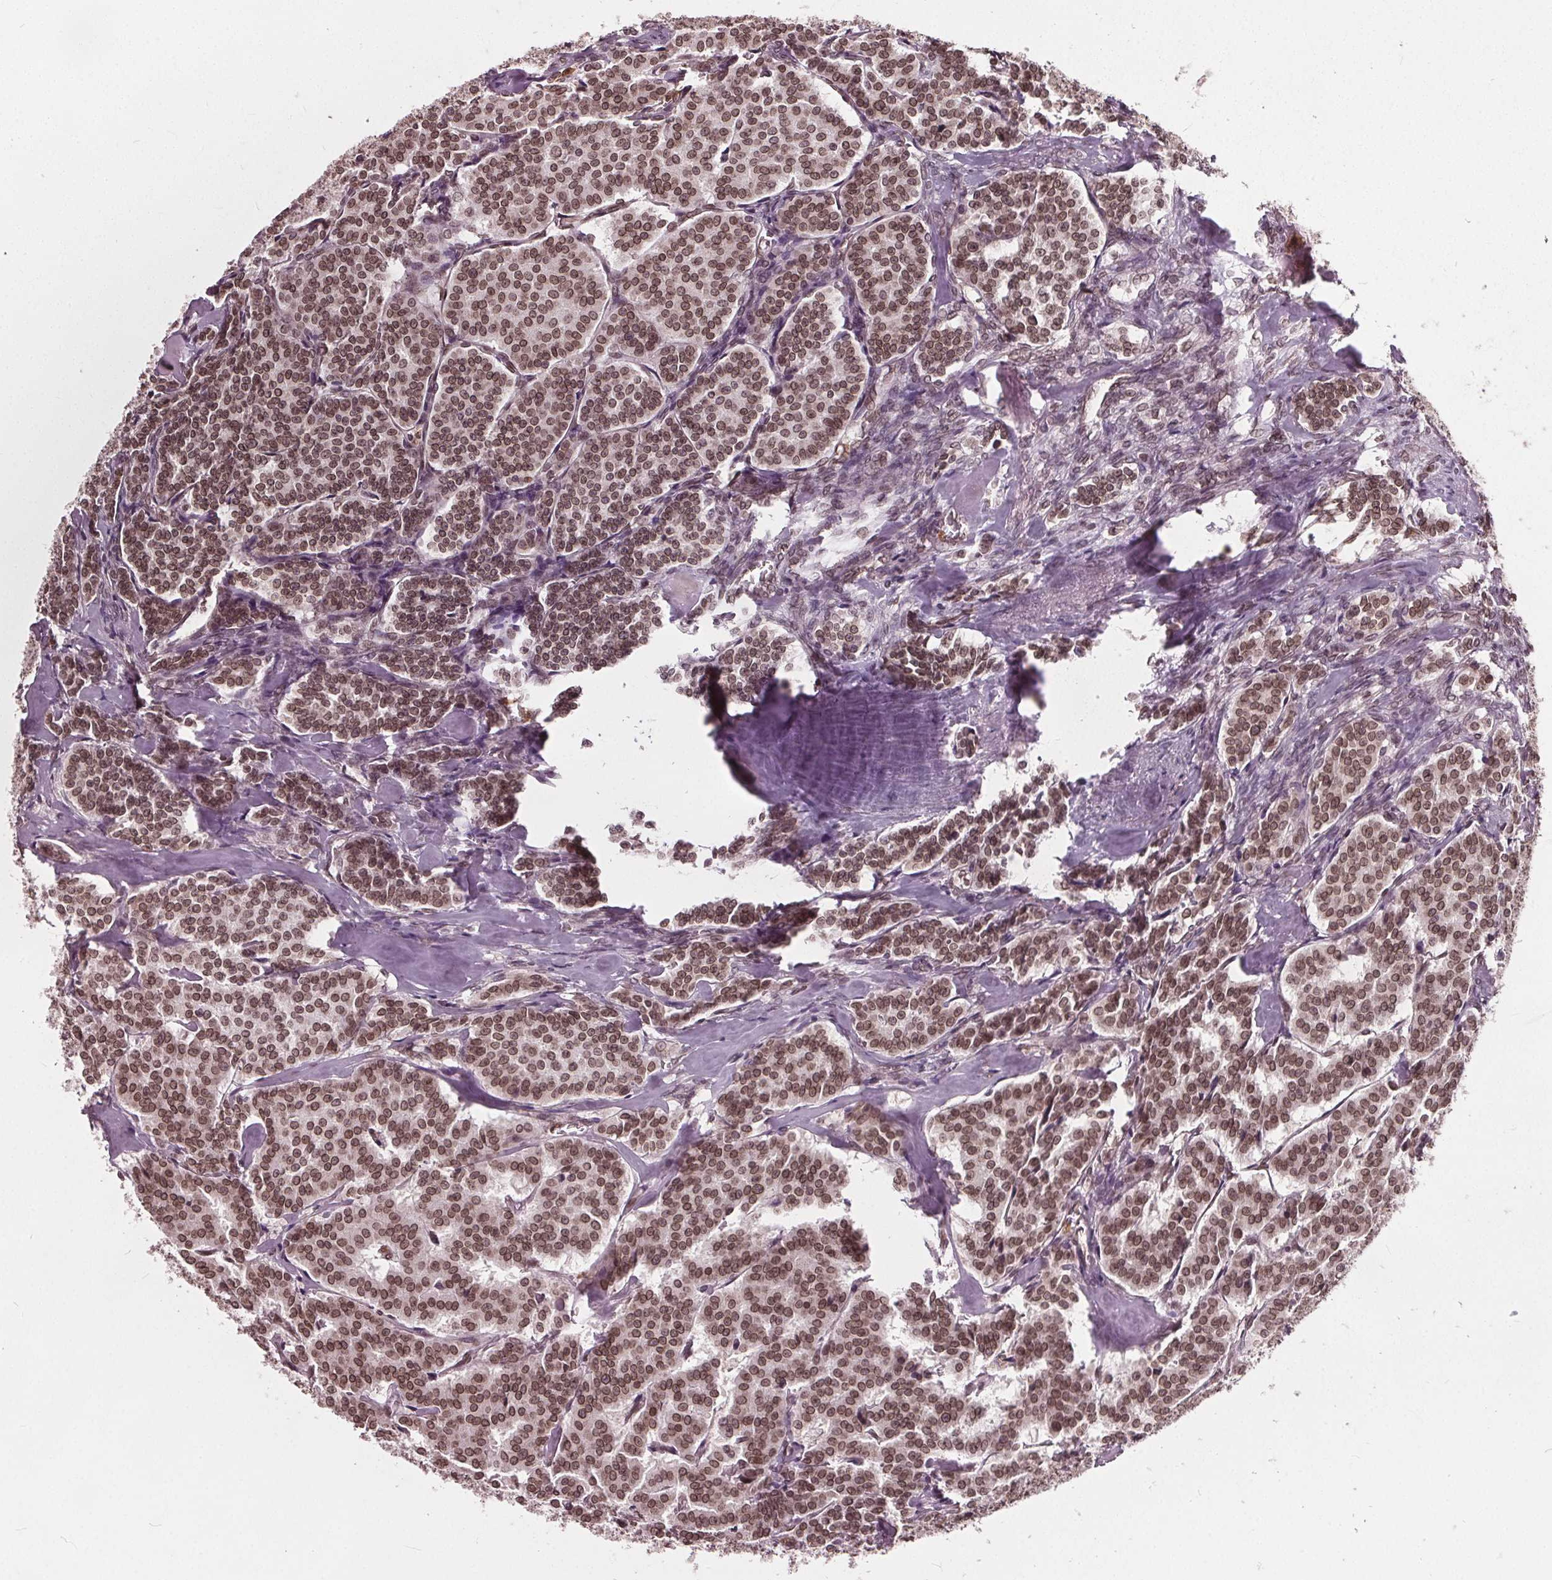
{"staining": {"intensity": "moderate", "quantity": ">75%", "location": "nuclear"}, "tissue": "carcinoid", "cell_type": "Tumor cells", "image_type": "cancer", "snomed": [{"axis": "morphology", "description": "Carcinoid, malignant, NOS"}, {"axis": "topography", "description": "Lung"}], "caption": "Moderate nuclear expression for a protein is appreciated in about >75% of tumor cells of carcinoid (malignant) using IHC.", "gene": "TTC39C", "patient": {"sex": "female", "age": 46}}